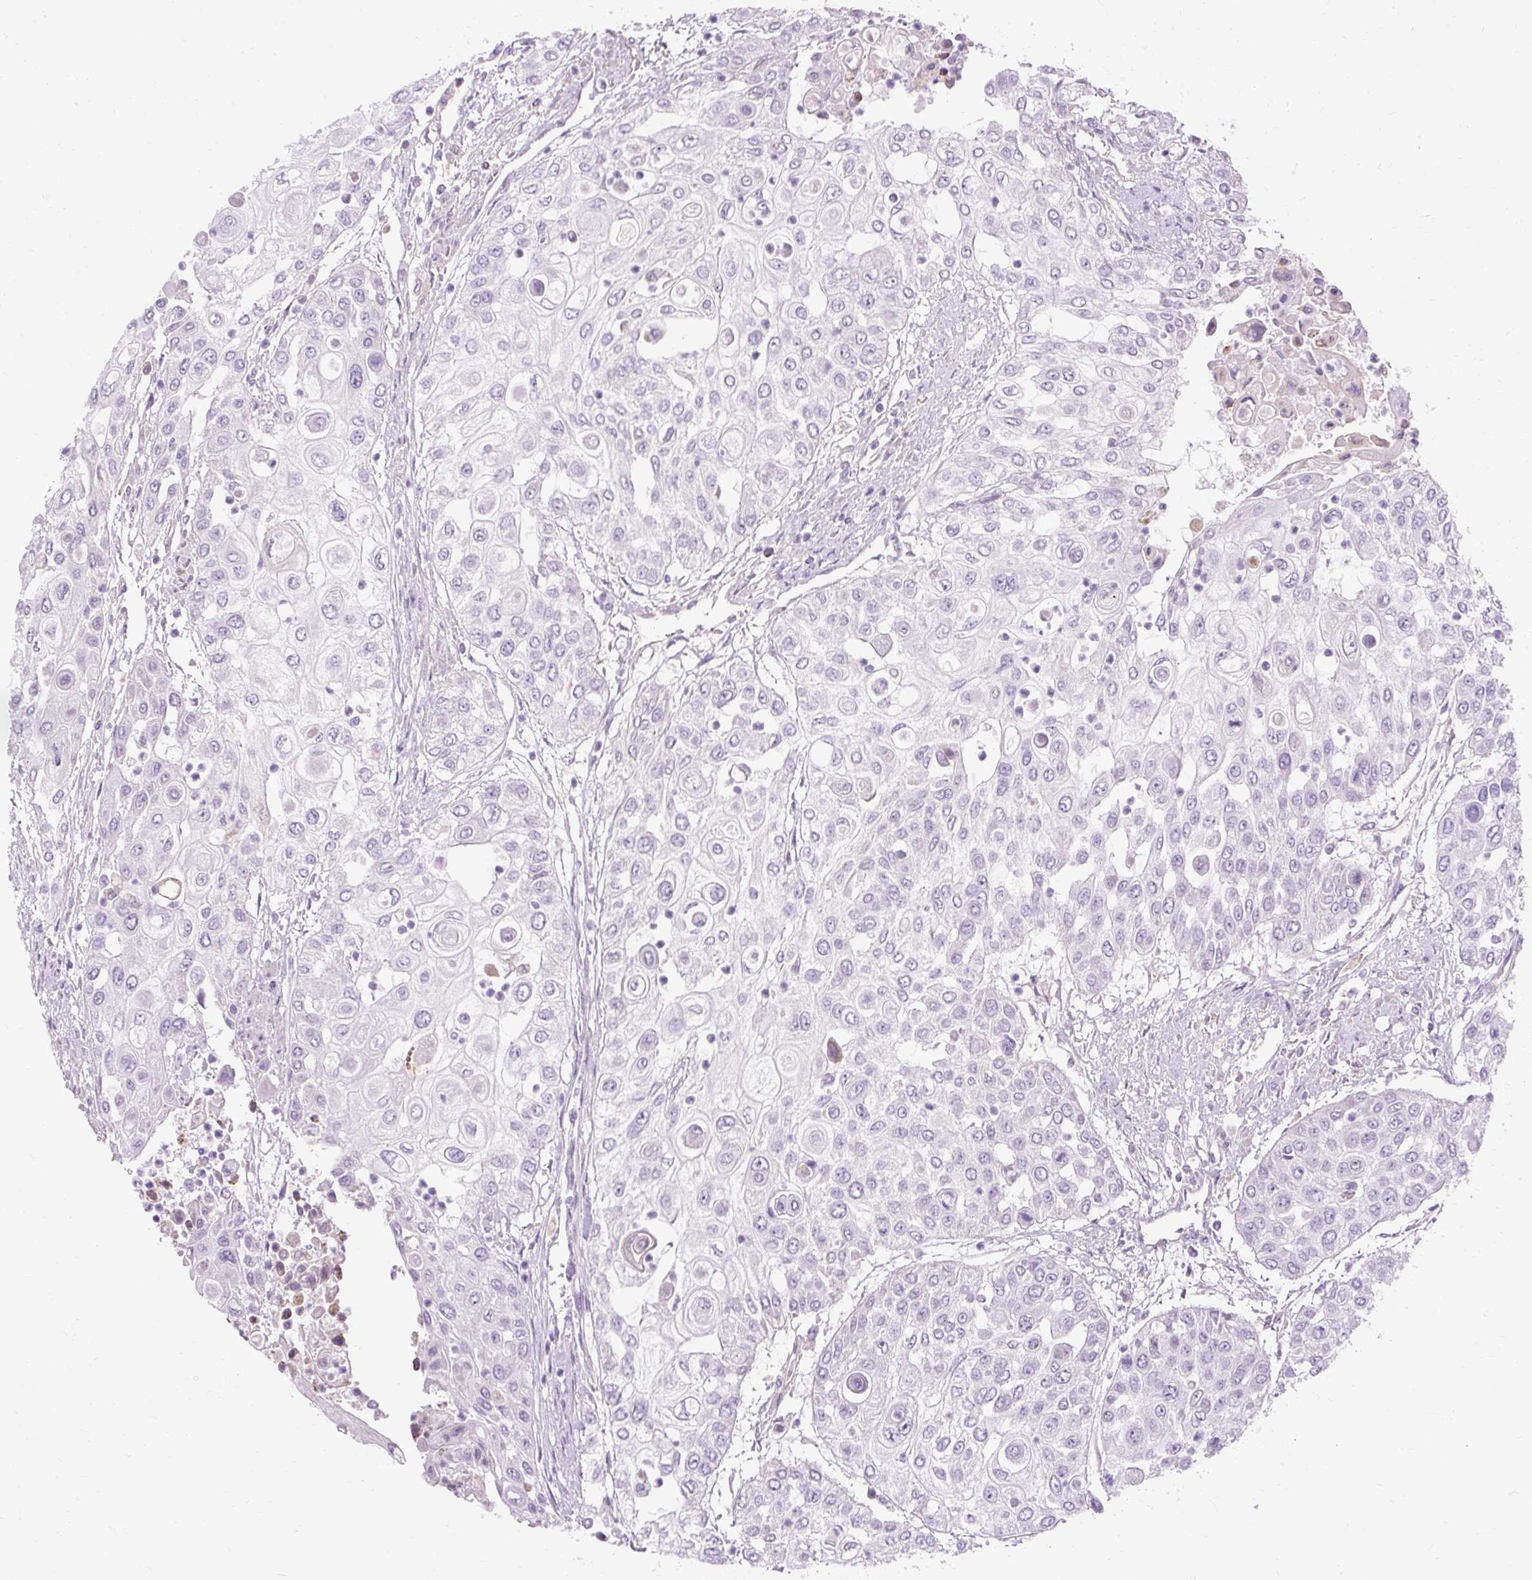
{"staining": {"intensity": "negative", "quantity": "none", "location": "none"}, "tissue": "urothelial cancer", "cell_type": "Tumor cells", "image_type": "cancer", "snomed": [{"axis": "morphology", "description": "Urothelial carcinoma, High grade"}, {"axis": "topography", "description": "Urinary bladder"}], "caption": "IHC histopathology image of neoplastic tissue: human urothelial cancer stained with DAB (3,3'-diaminobenzidine) exhibits no significant protein expression in tumor cells.", "gene": "ARRDC2", "patient": {"sex": "female", "age": 79}}